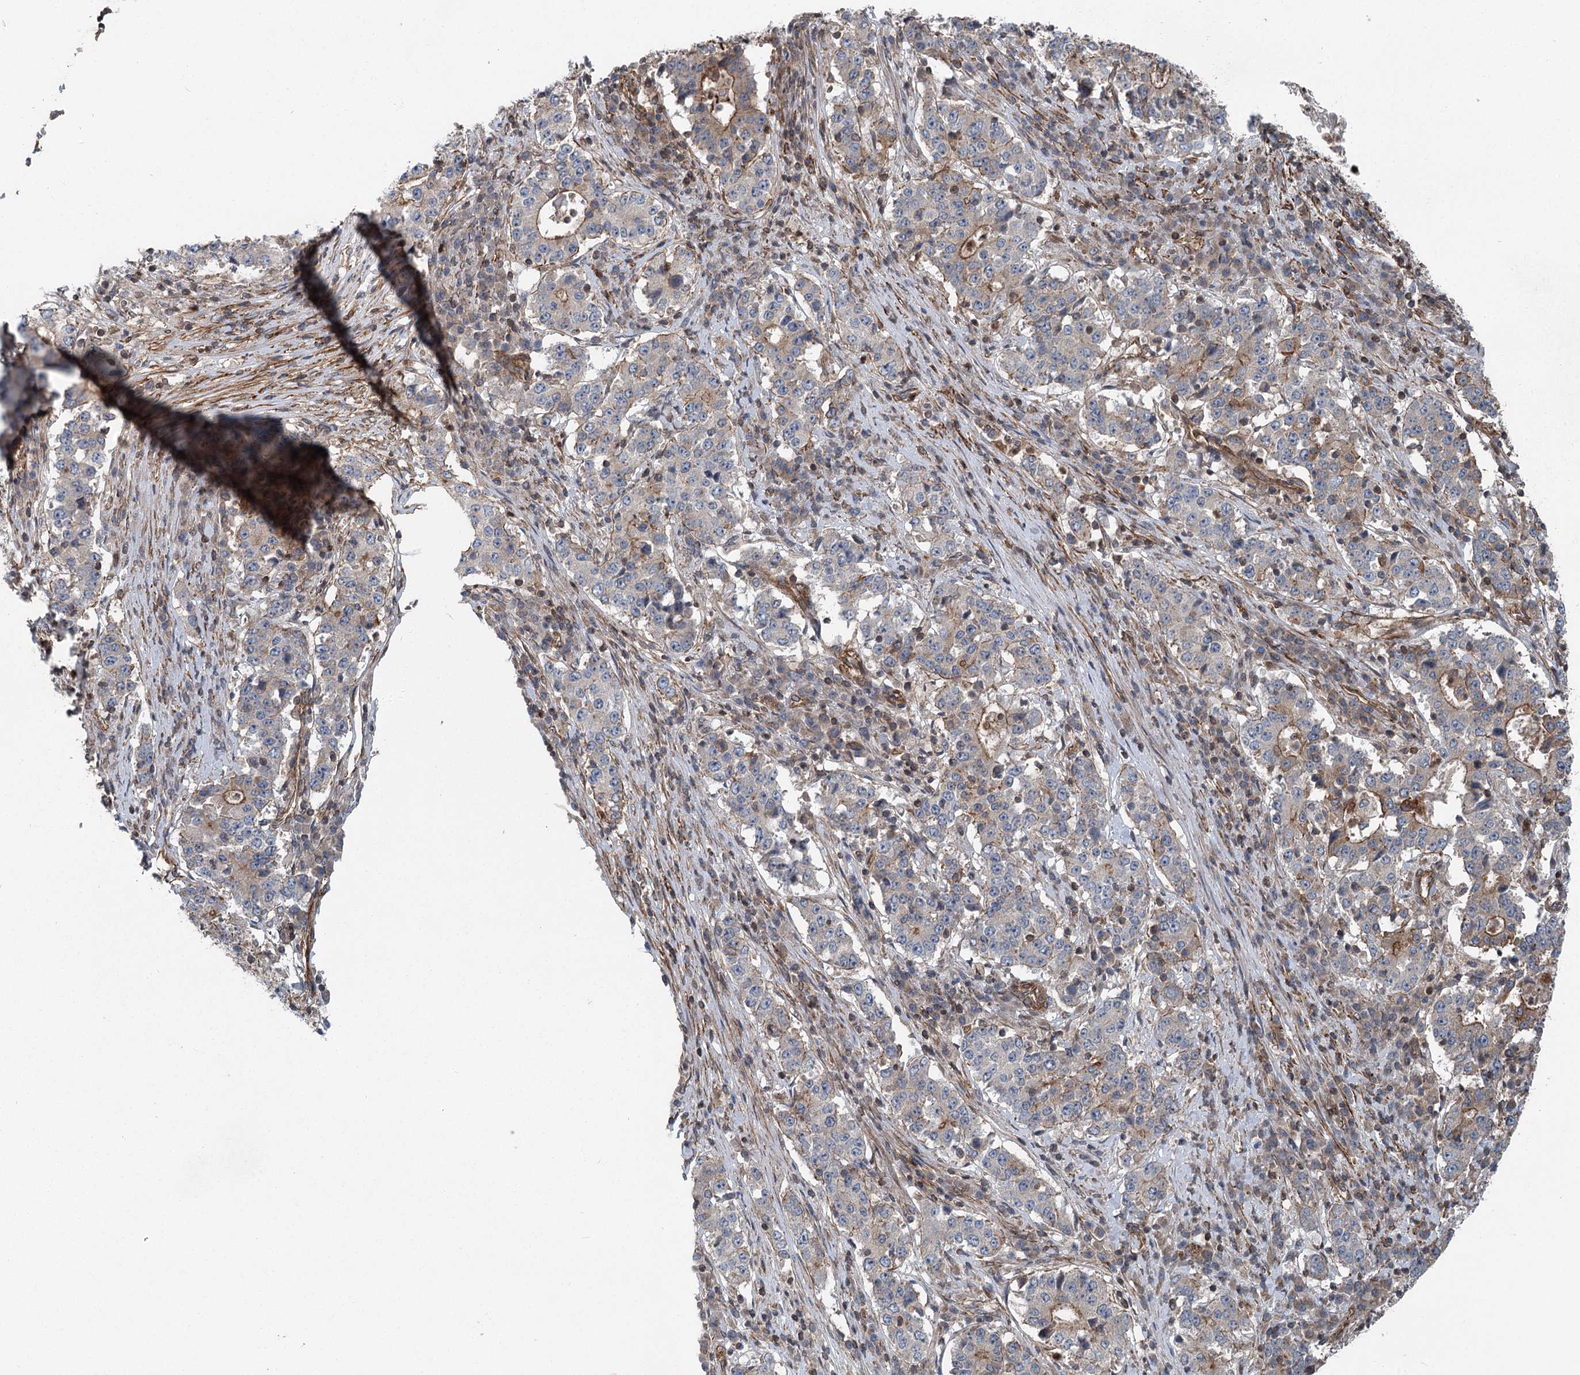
{"staining": {"intensity": "moderate", "quantity": "<25%", "location": "cytoplasmic/membranous"}, "tissue": "stomach cancer", "cell_type": "Tumor cells", "image_type": "cancer", "snomed": [{"axis": "morphology", "description": "Adenocarcinoma, NOS"}, {"axis": "topography", "description": "Stomach"}], "caption": "Immunohistochemistry (IHC) image of neoplastic tissue: human stomach adenocarcinoma stained using IHC demonstrates low levels of moderate protein expression localized specifically in the cytoplasmic/membranous of tumor cells, appearing as a cytoplasmic/membranous brown color.", "gene": "IQSEC1", "patient": {"sex": "male", "age": 59}}